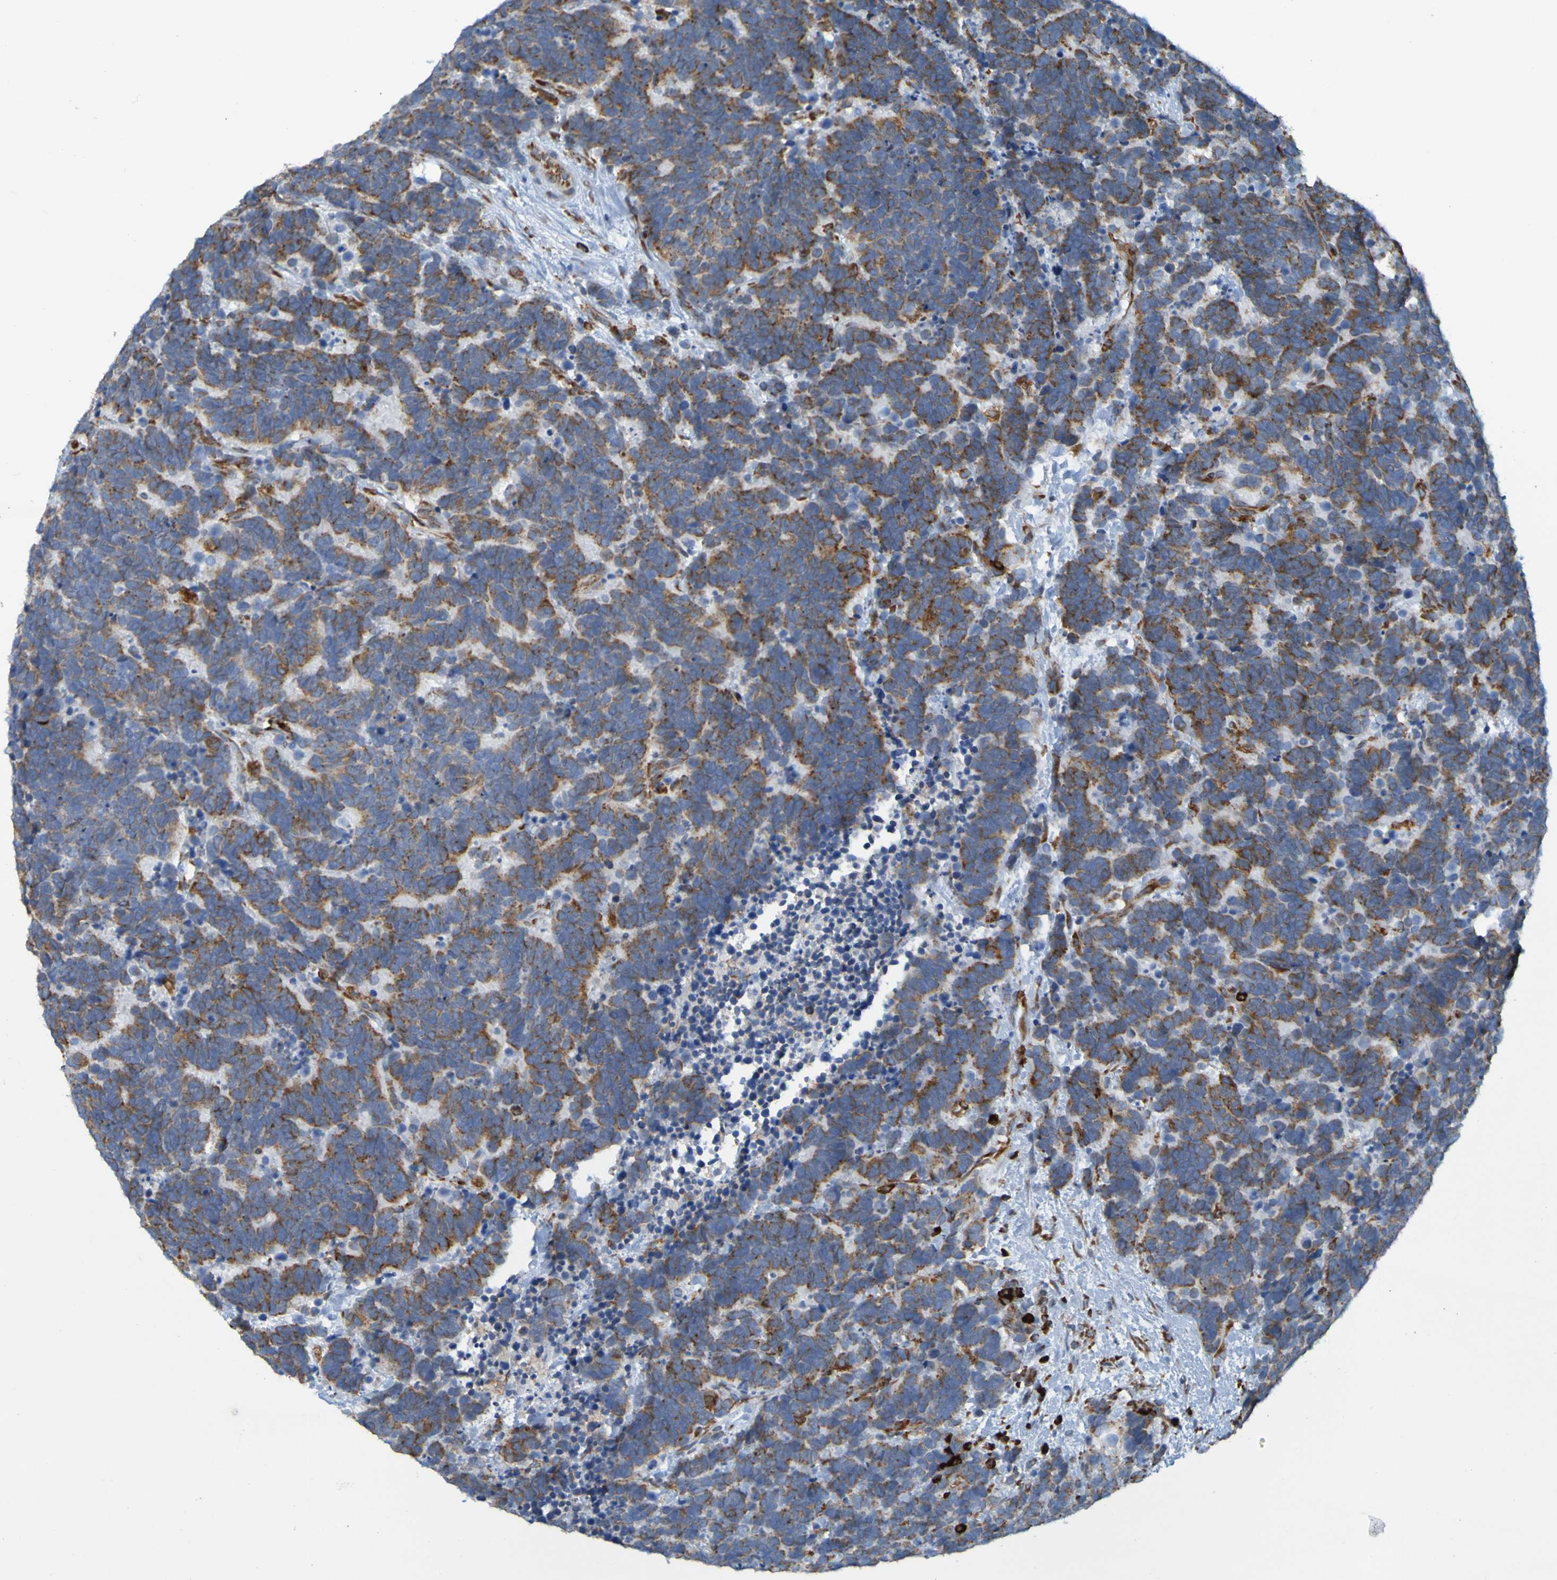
{"staining": {"intensity": "moderate", "quantity": "25%-75%", "location": "cytoplasmic/membranous"}, "tissue": "carcinoid", "cell_type": "Tumor cells", "image_type": "cancer", "snomed": [{"axis": "morphology", "description": "Carcinoma, NOS"}, {"axis": "morphology", "description": "Carcinoid, malignant, NOS"}, {"axis": "topography", "description": "Urinary bladder"}], "caption": "A photomicrograph of malignant carcinoid stained for a protein shows moderate cytoplasmic/membranous brown staining in tumor cells. (DAB IHC with brightfield microscopy, high magnification).", "gene": "SSR1", "patient": {"sex": "male", "age": 57}}